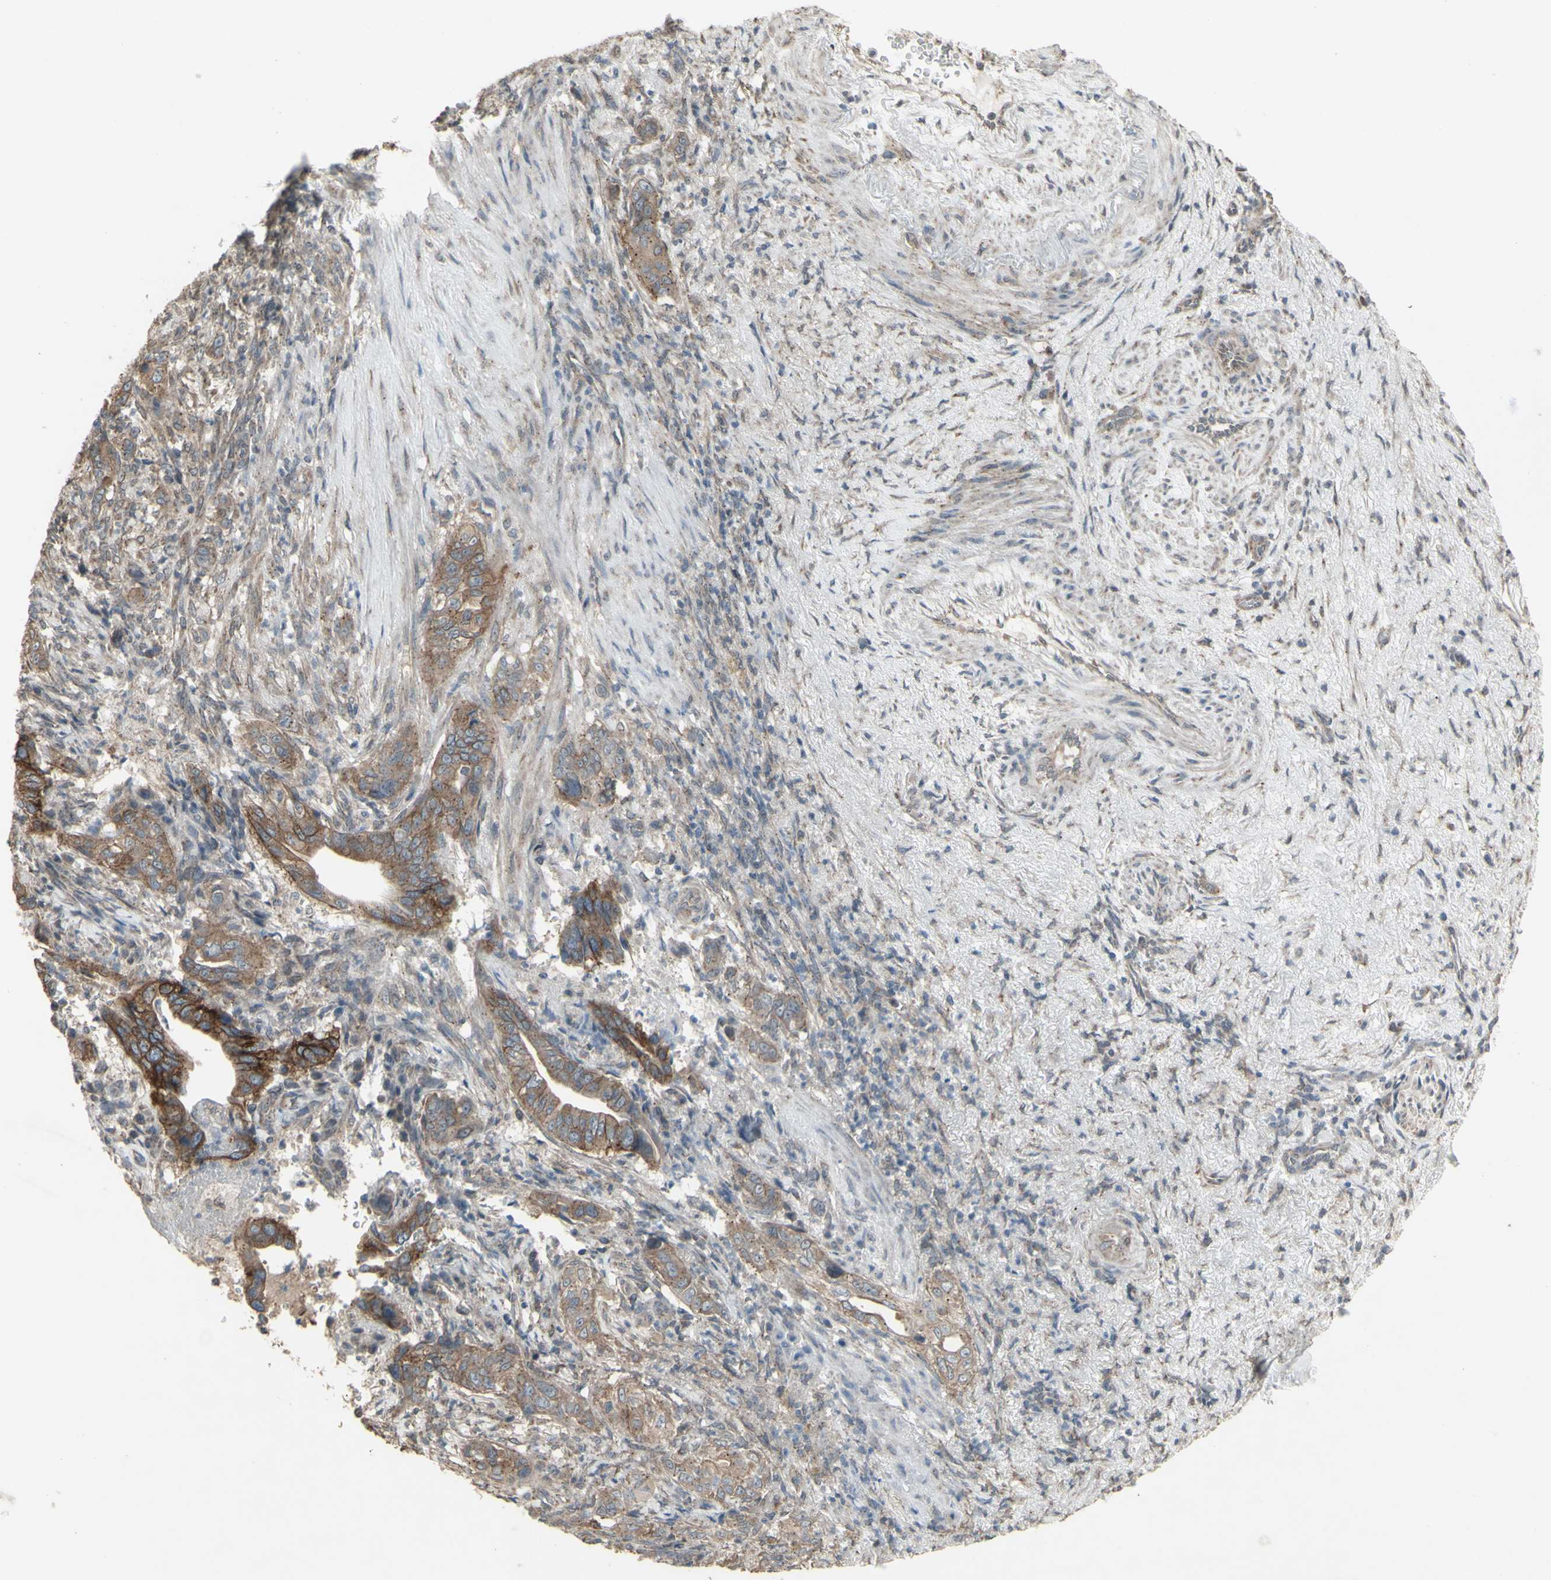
{"staining": {"intensity": "moderate", "quantity": ">75%", "location": "cytoplasmic/membranous"}, "tissue": "liver cancer", "cell_type": "Tumor cells", "image_type": "cancer", "snomed": [{"axis": "morphology", "description": "Cholangiocarcinoma"}, {"axis": "topography", "description": "Liver"}], "caption": "This histopathology image reveals immunohistochemistry staining of human liver cancer (cholangiocarcinoma), with medium moderate cytoplasmic/membranous staining in approximately >75% of tumor cells.", "gene": "FXYD3", "patient": {"sex": "female", "age": 67}}